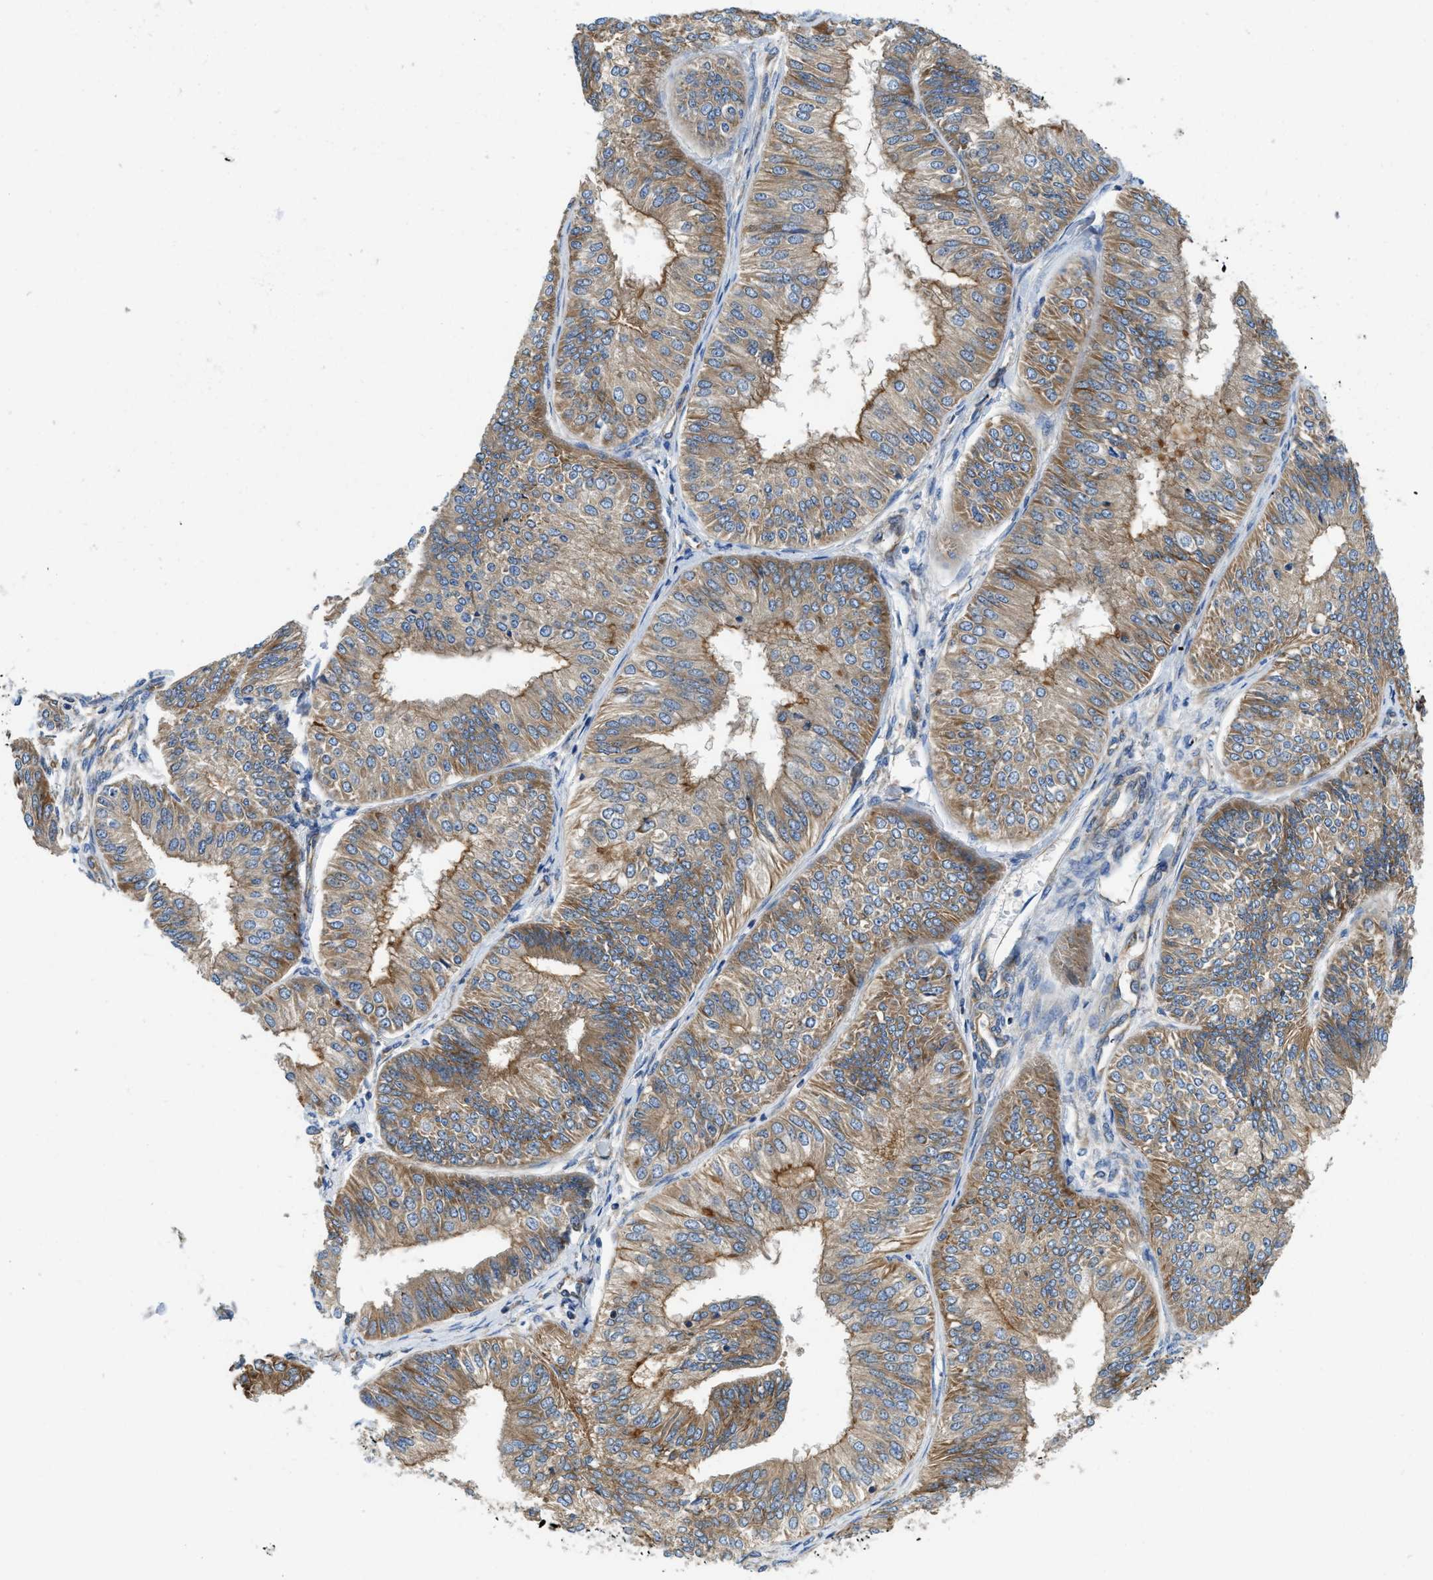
{"staining": {"intensity": "moderate", "quantity": ">75%", "location": "cytoplasmic/membranous"}, "tissue": "endometrial cancer", "cell_type": "Tumor cells", "image_type": "cancer", "snomed": [{"axis": "morphology", "description": "Adenocarcinoma, NOS"}, {"axis": "topography", "description": "Endometrium"}], "caption": "Endometrial adenocarcinoma tissue demonstrates moderate cytoplasmic/membranous staining in about >75% of tumor cells", "gene": "HSD17B12", "patient": {"sex": "female", "age": 58}}